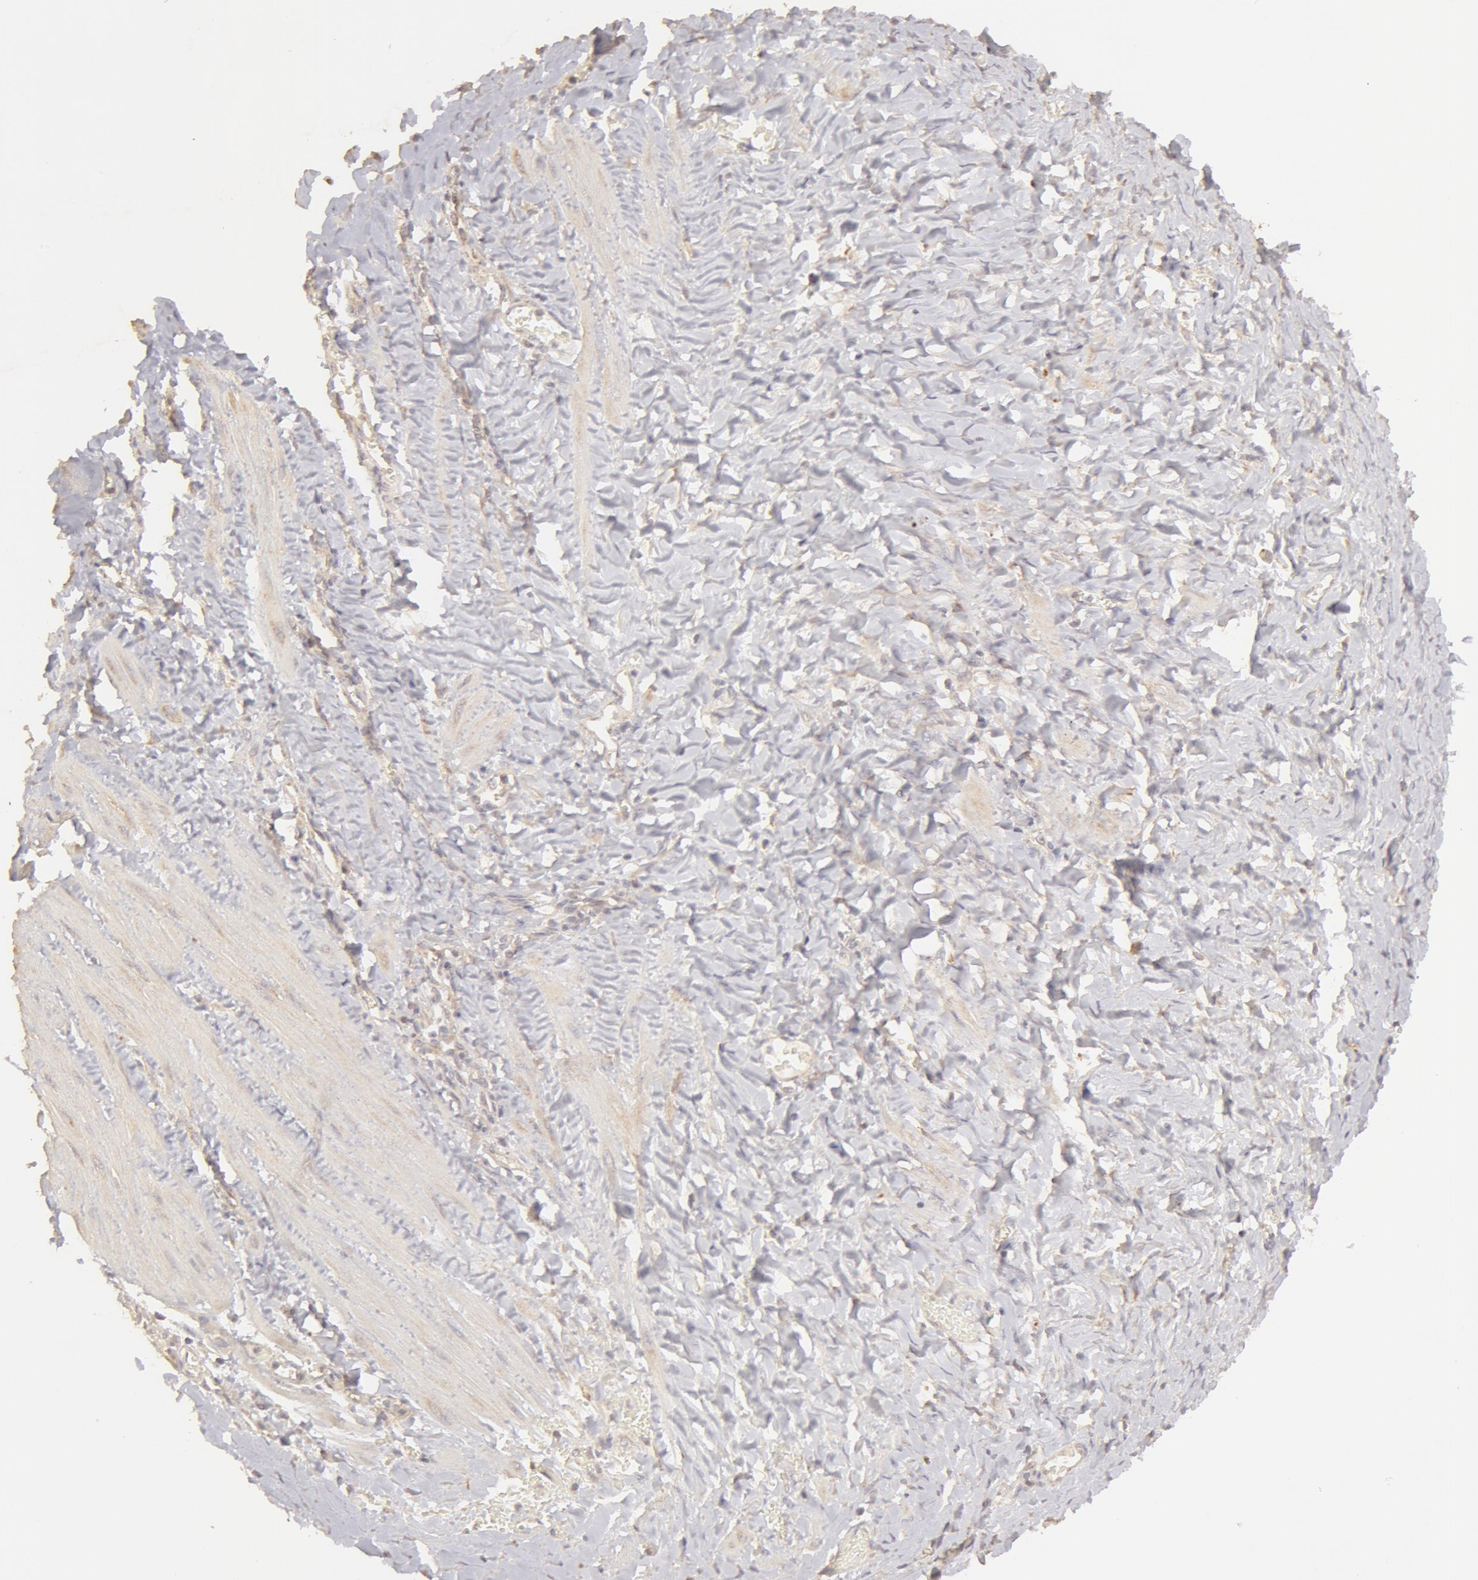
{"staining": {"intensity": "negative", "quantity": "none", "location": "none"}, "tissue": "smooth muscle", "cell_type": "Smooth muscle cells", "image_type": "normal", "snomed": [{"axis": "morphology", "description": "Normal tissue, NOS"}, {"axis": "topography", "description": "Uterus"}], "caption": "Histopathology image shows no protein expression in smooth muscle cells of unremarkable smooth muscle. (DAB (3,3'-diaminobenzidine) immunohistochemistry (IHC) with hematoxylin counter stain).", "gene": "ADPRH", "patient": {"sex": "female", "age": 56}}